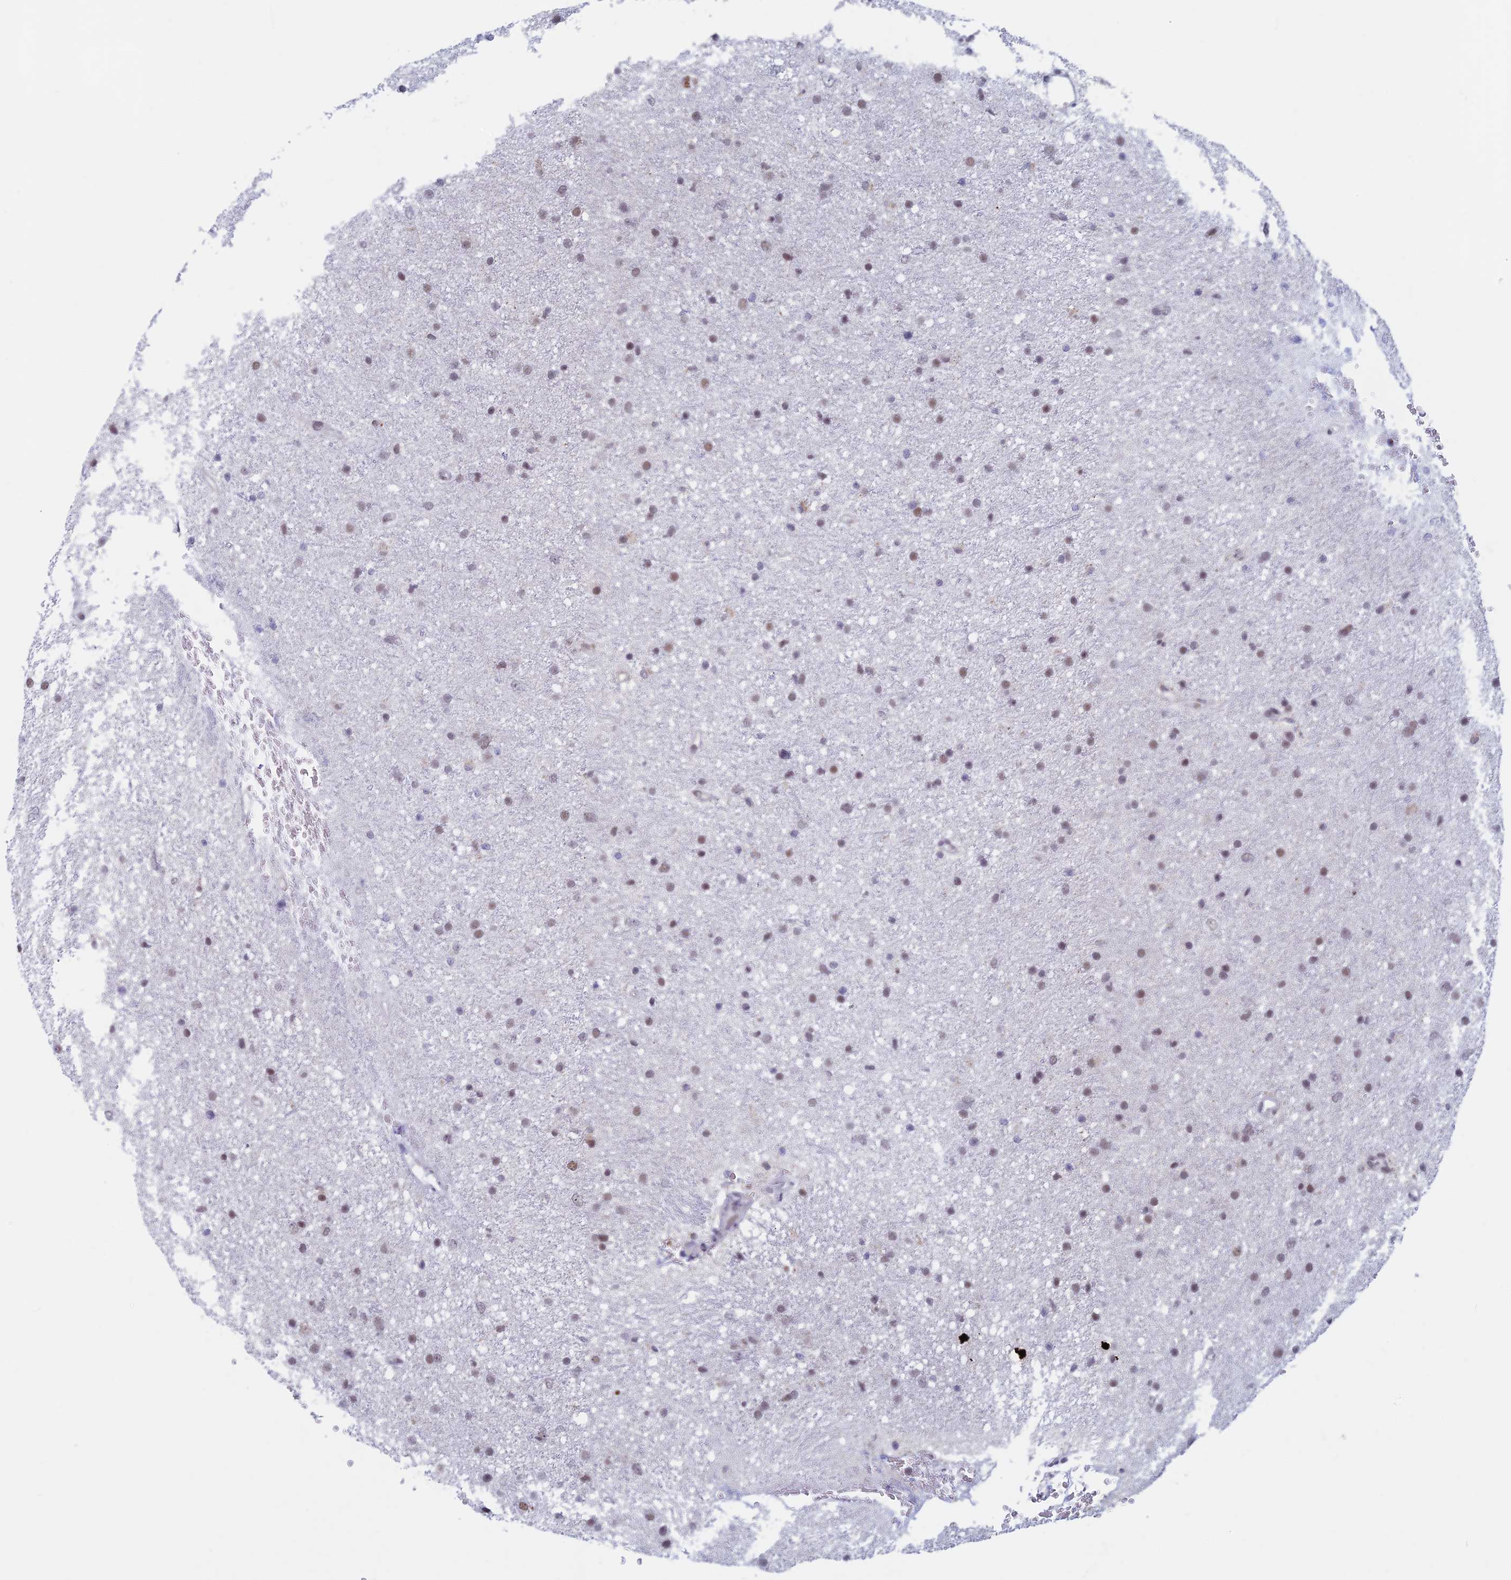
{"staining": {"intensity": "moderate", "quantity": ">75%", "location": "nuclear"}, "tissue": "glioma", "cell_type": "Tumor cells", "image_type": "cancer", "snomed": [{"axis": "morphology", "description": "Glioma, malignant, Low grade"}, {"axis": "topography", "description": "Cerebral cortex"}], "caption": "Immunohistochemical staining of human glioma displays medium levels of moderate nuclear protein expression in about >75% of tumor cells. (IHC, brightfield microscopy, high magnification).", "gene": "ASH2L", "patient": {"sex": "female", "age": 39}}